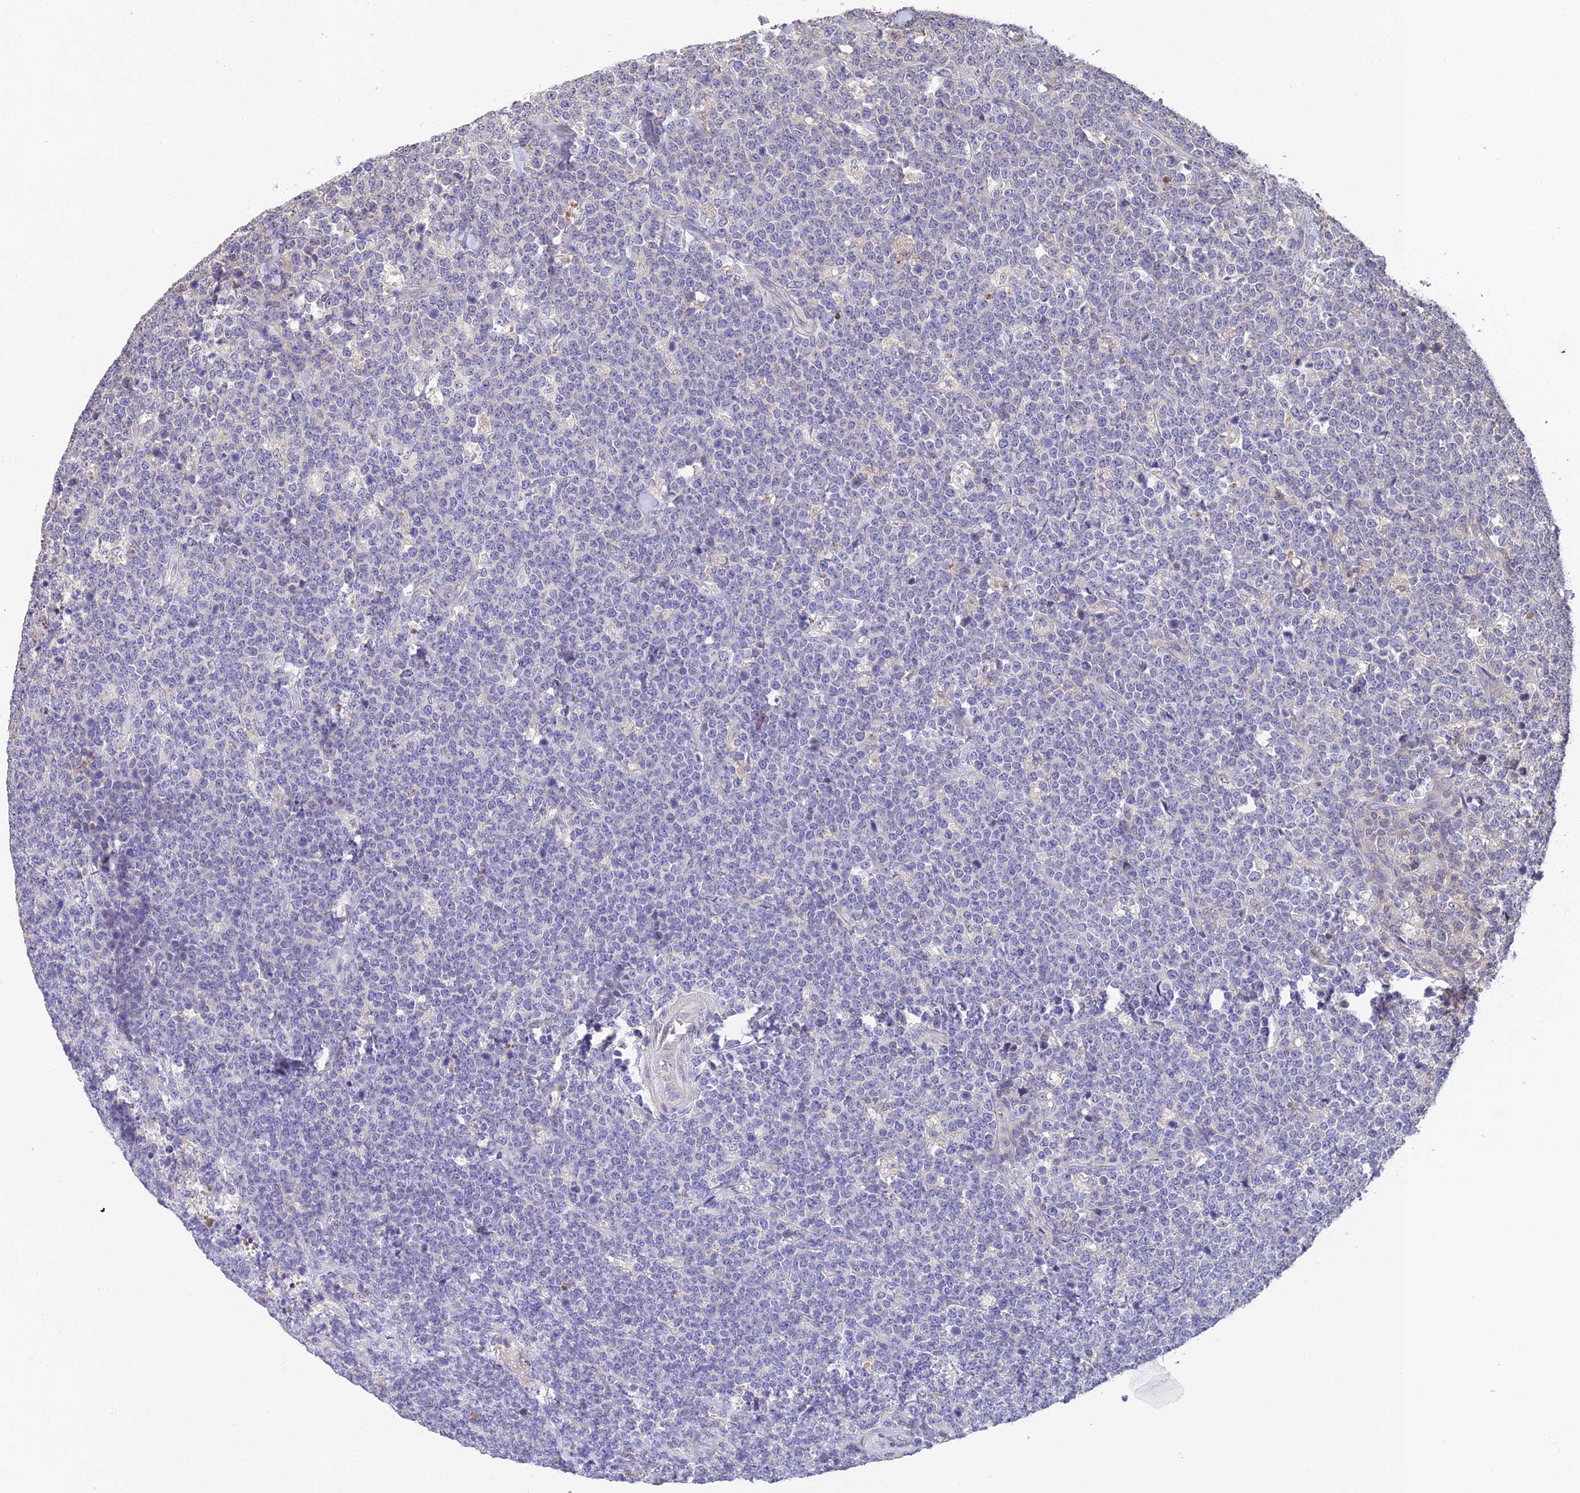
{"staining": {"intensity": "negative", "quantity": "none", "location": "none"}, "tissue": "lymphoma", "cell_type": "Tumor cells", "image_type": "cancer", "snomed": [{"axis": "morphology", "description": "Malignant lymphoma, non-Hodgkin's type, High grade"}, {"axis": "topography", "description": "Small intestine"}], "caption": "The photomicrograph shows no significant positivity in tumor cells of lymphoma.", "gene": "DENND5B", "patient": {"sex": "male", "age": 8}}